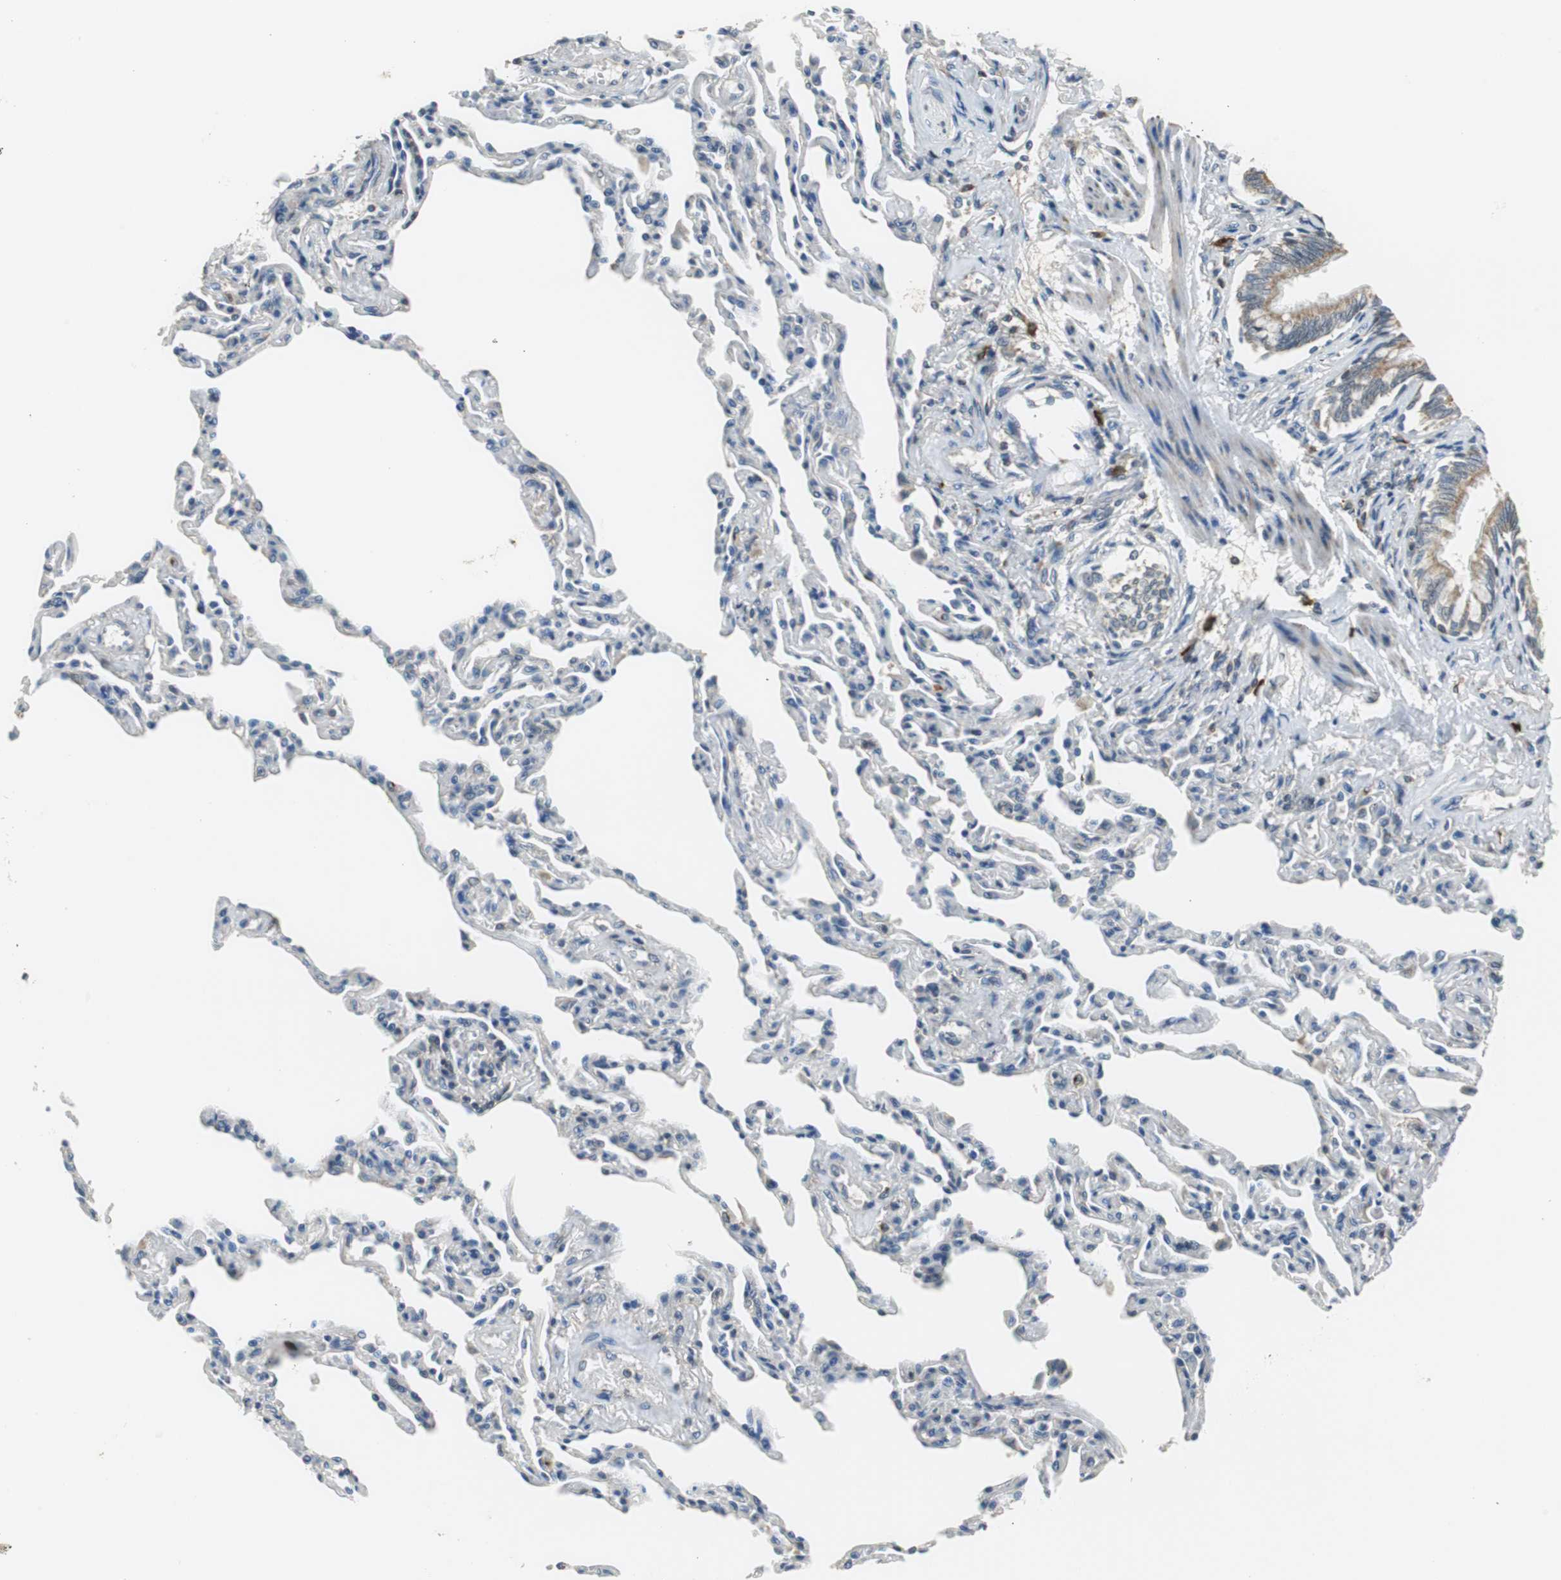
{"staining": {"intensity": "weak", "quantity": ">75%", "location": "cytoplasmic/membranous"}, "tissue": "bronchus", "cell_type": "Respiratory epithelial cells", "image_type": "normal", "snomed": [{"axis": "morphology", "description": "Normal tissue, NOS"}, {"axis": "topography", "description": "Lung"}], "caption": "Protein expression analysis of benign human bronchus reveals weak cytoplasmic/membranous positivity in approximately >75% of respiratory epithelial cells. (DAB (3,3'-diaminobenzidine) IHC with brightfield microscopy, high magnification).", "gene": "CPA3", "patient": {"sex": "male", "age": 64}}